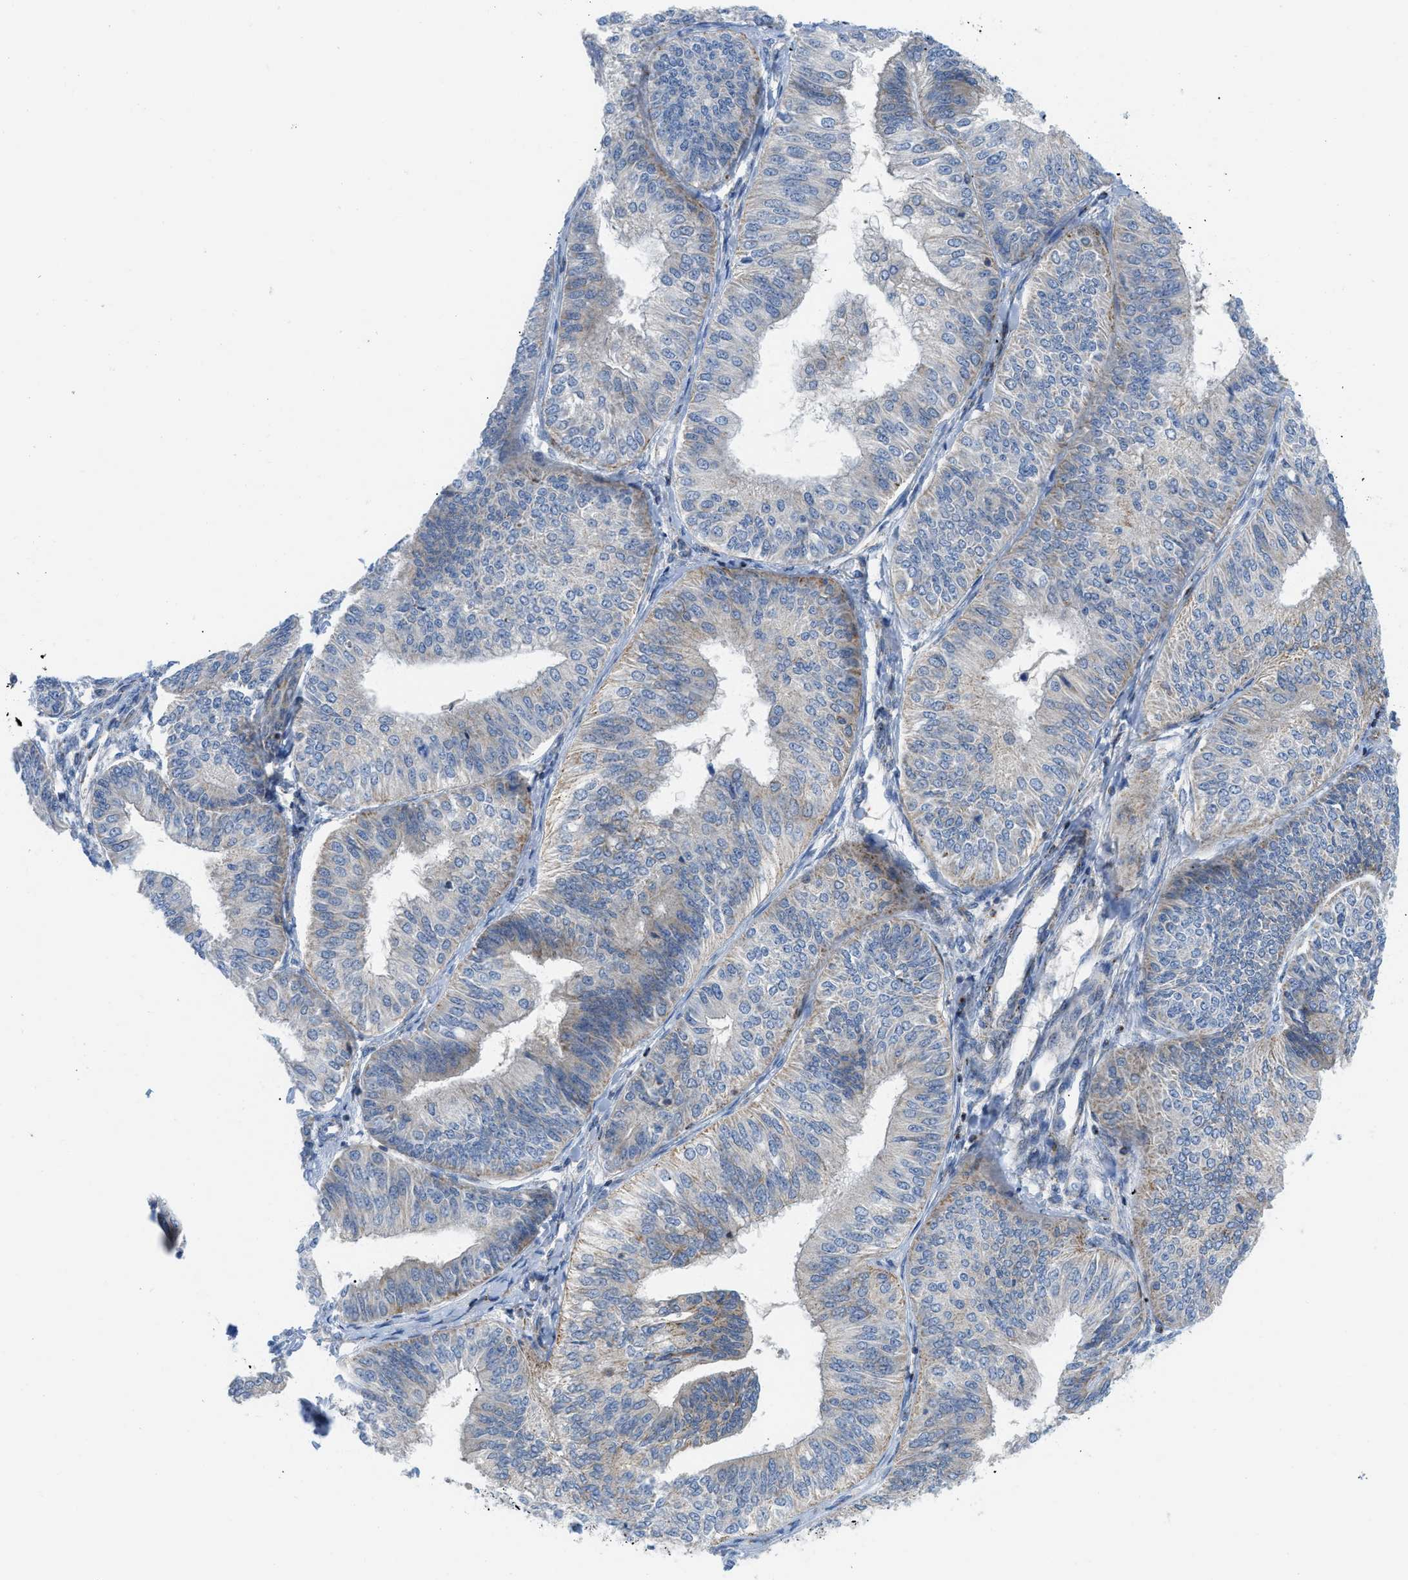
{"staining": {"intensity": "weak", "quantity": "<25%", "location": "cytoplasmic/membranous"}, "tissue": "endometrial cancer", "cell_type": "Tumor cells", "image_type": "cancer", "snomed": [{"axis": "morphology", "description": "Adenocarcinoma, NOS"}, {"axis": "topography", "description": "Endometrium"}], "caption": "High power microscopy photomicrograph of an IHC photomicrograph of endometrial cancer (adenocarcinoma), revealing no significant expression in tumor cells.", "gene": "RBBP9", "patient": {"sex": "female", "age": 58}}